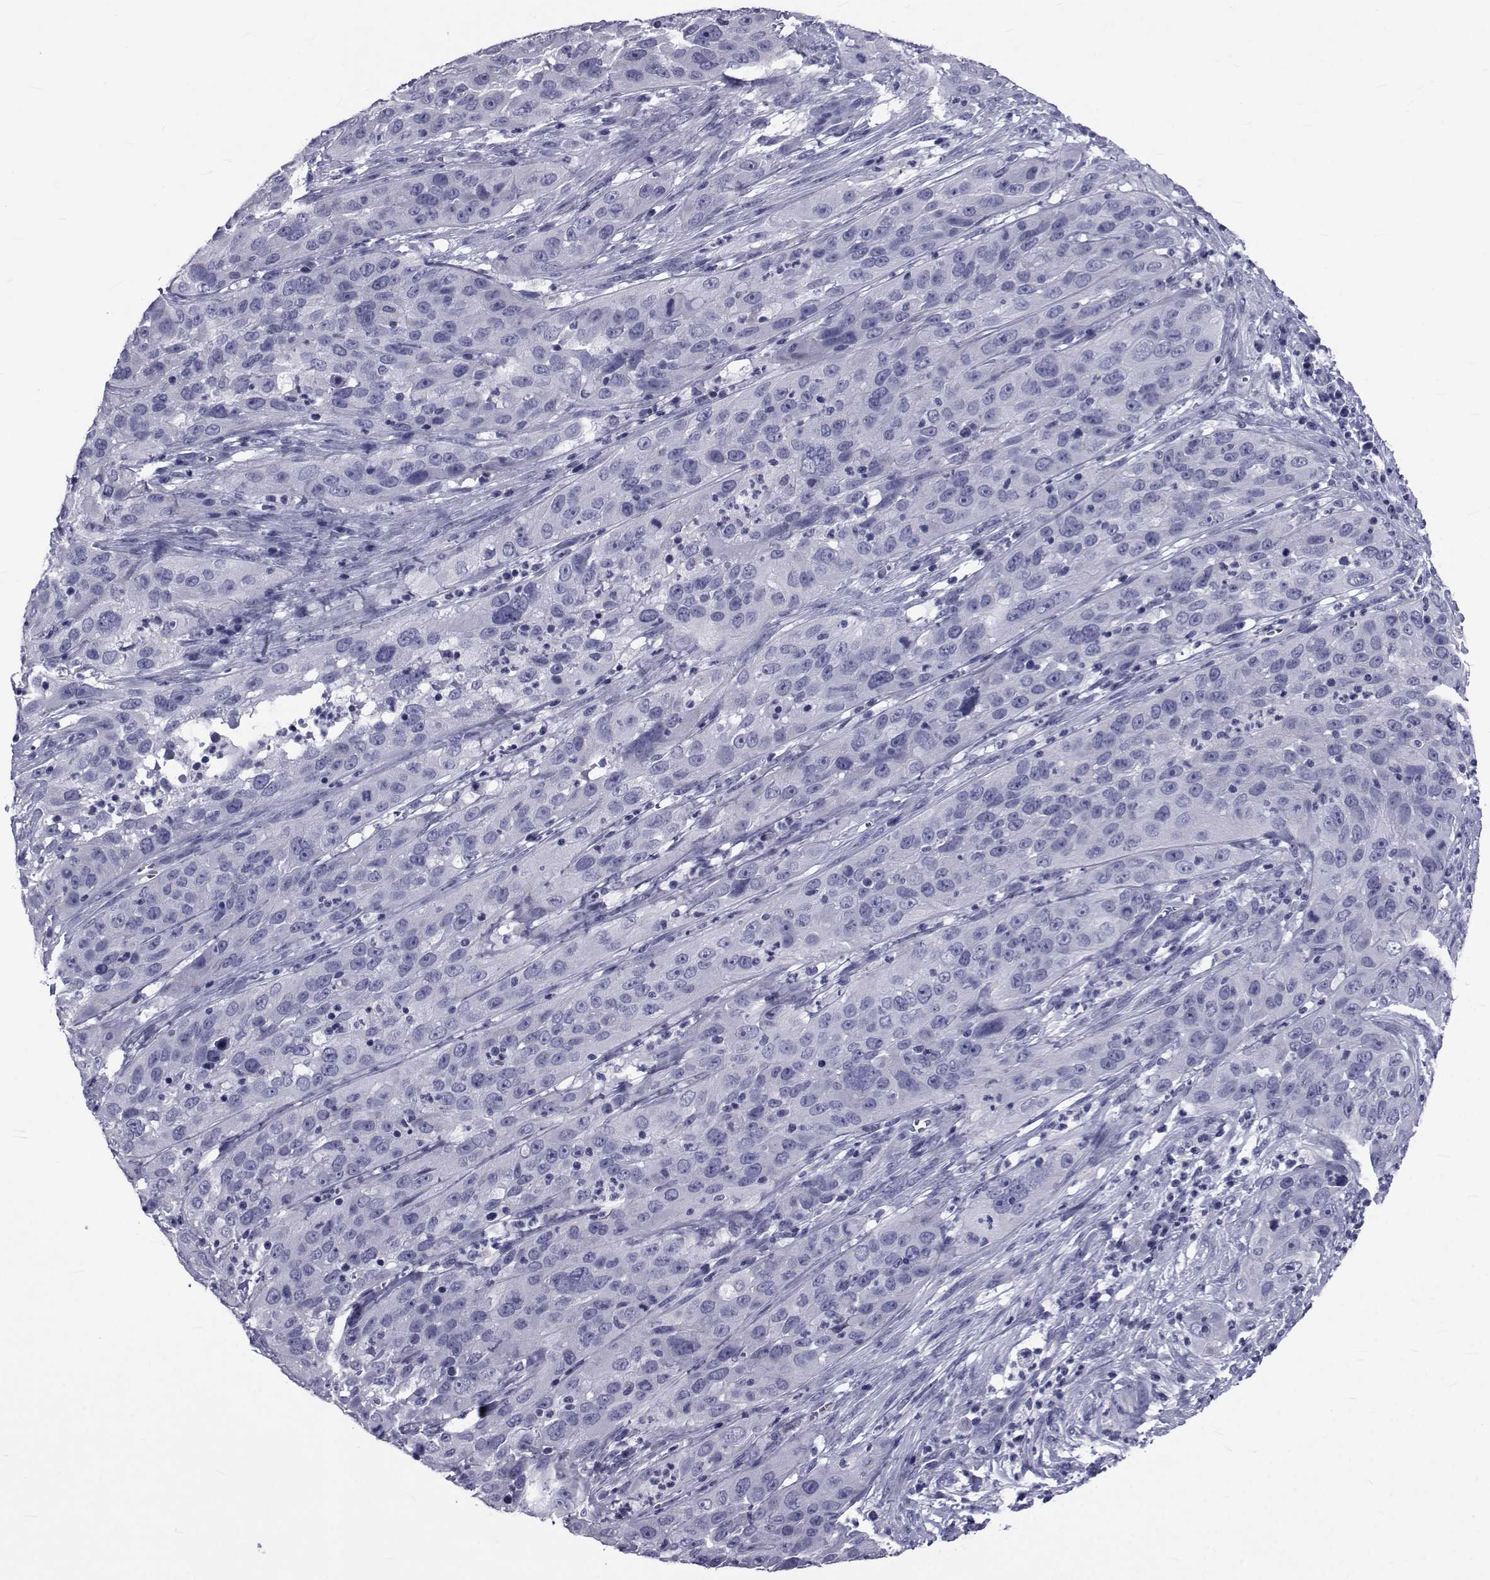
{"staining": {"intensity": "negative", "quantity": "none", "location": "none"}, "tissue": "cervical cancer", "cell_type": "Tumor cells", "image_type": "cancer", "snomed": [{"axis": "morphology", "description": "Squamous cell carcinoma, NOS"}, {"axis": "topography", "description": "Cervix"}], "caption": "Squamous cell carcinoma (cervical) was stained to show a protein in brown. There is no significant positivity in tumor cells. (Brightfield microscopy of DAB (3,3'-diaminobenzidine) immunohistochemistry at high magnification).", "gene": "GKAP1", "patient": {"sex": "female", "age": 32}}